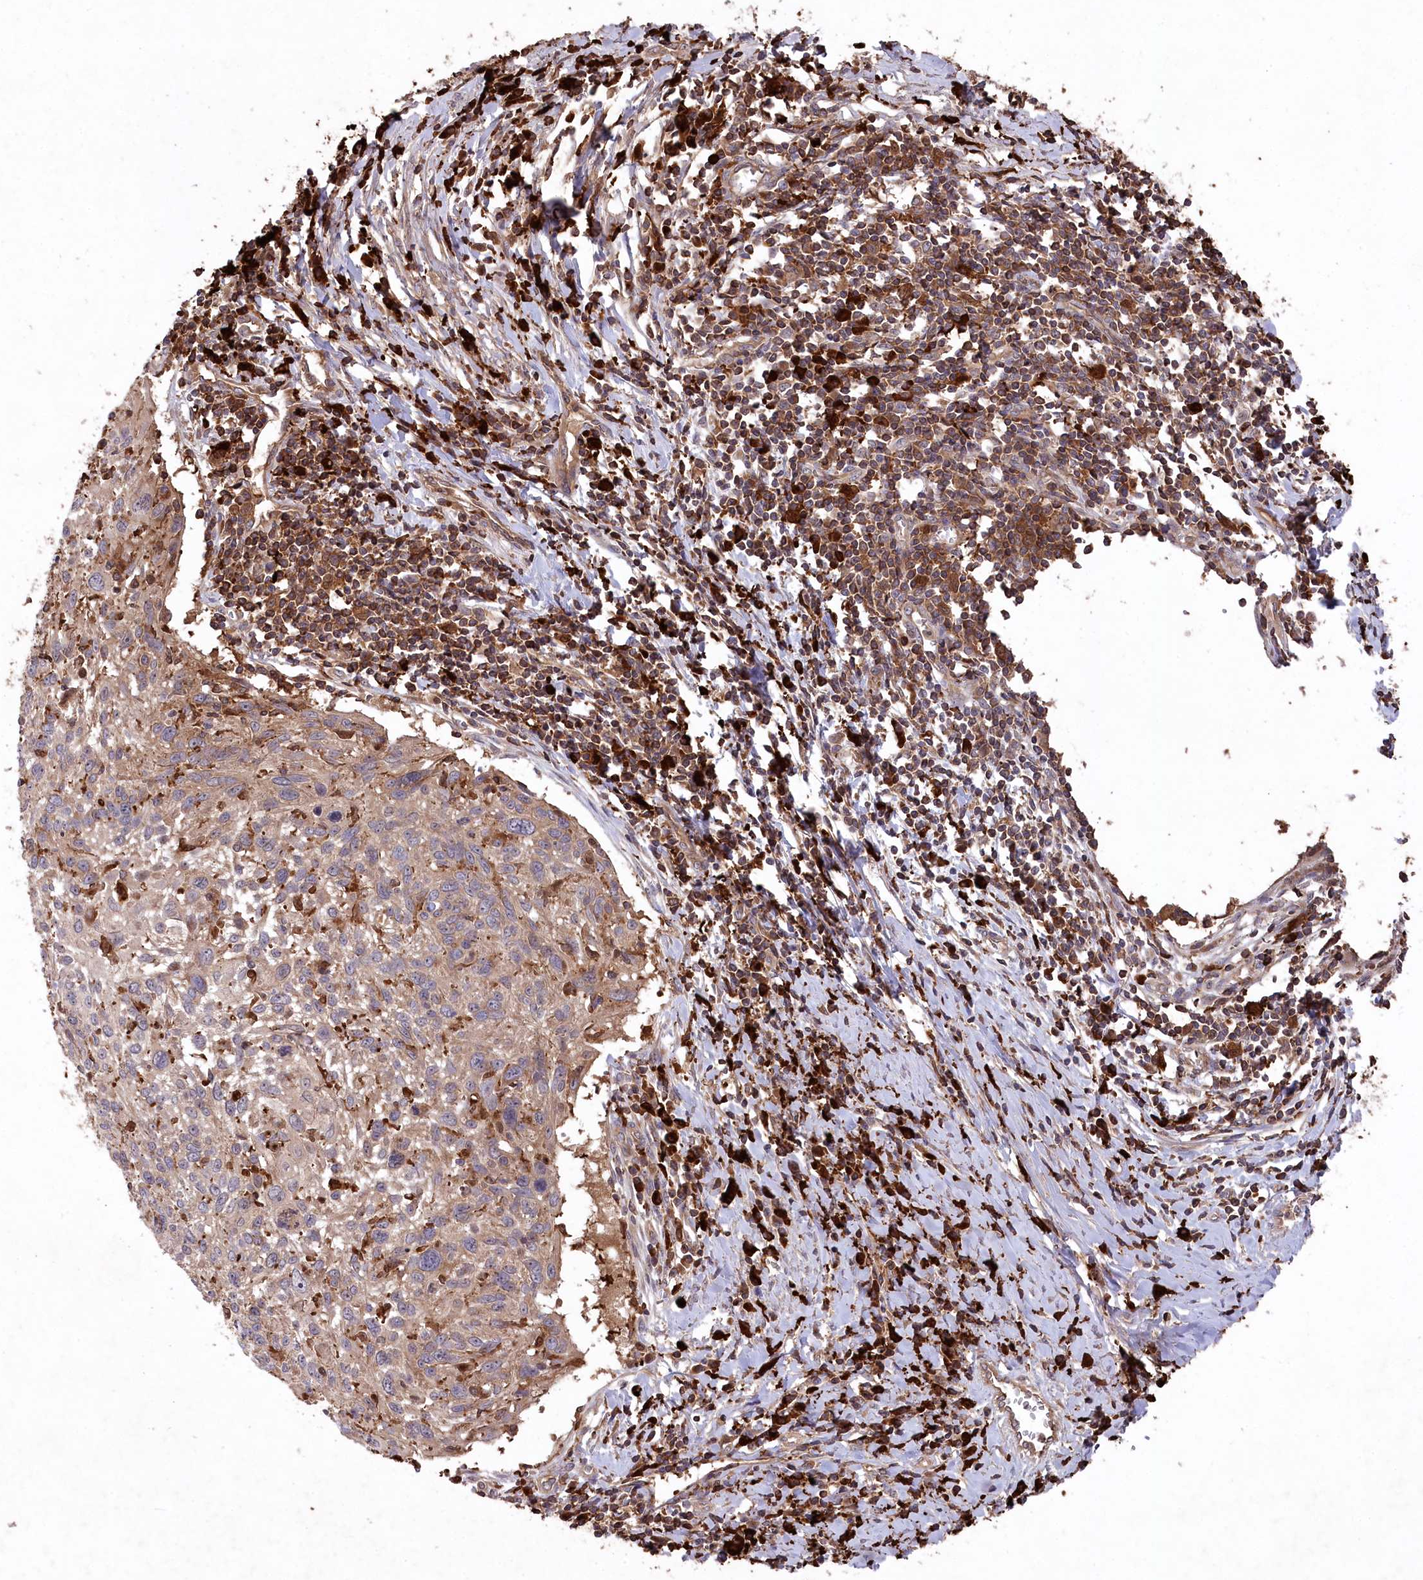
{"staining": {"intensity": "weak", "quantity": "25%-75%", "location": "cytoplasmic/membranous"}, "tissue": "cervical cancer", "cell_type": "Tumor cells", "image_type": "cancer", "snomed": [{"axis": "morphology", "description": "Squamous cell carcinoma, NOS"}, {"axis": "topography", "description": "Cervix"}], "caption": "There is low levels of weak cytoplasmic/membranous expression in tumor cells of cervical cancer (squamous cell carcinoma), as demonstrated by immunohistochemical staining (brown color).", "gene": "PPP1R21", "patient": {"sex": "female", "age": 51}}